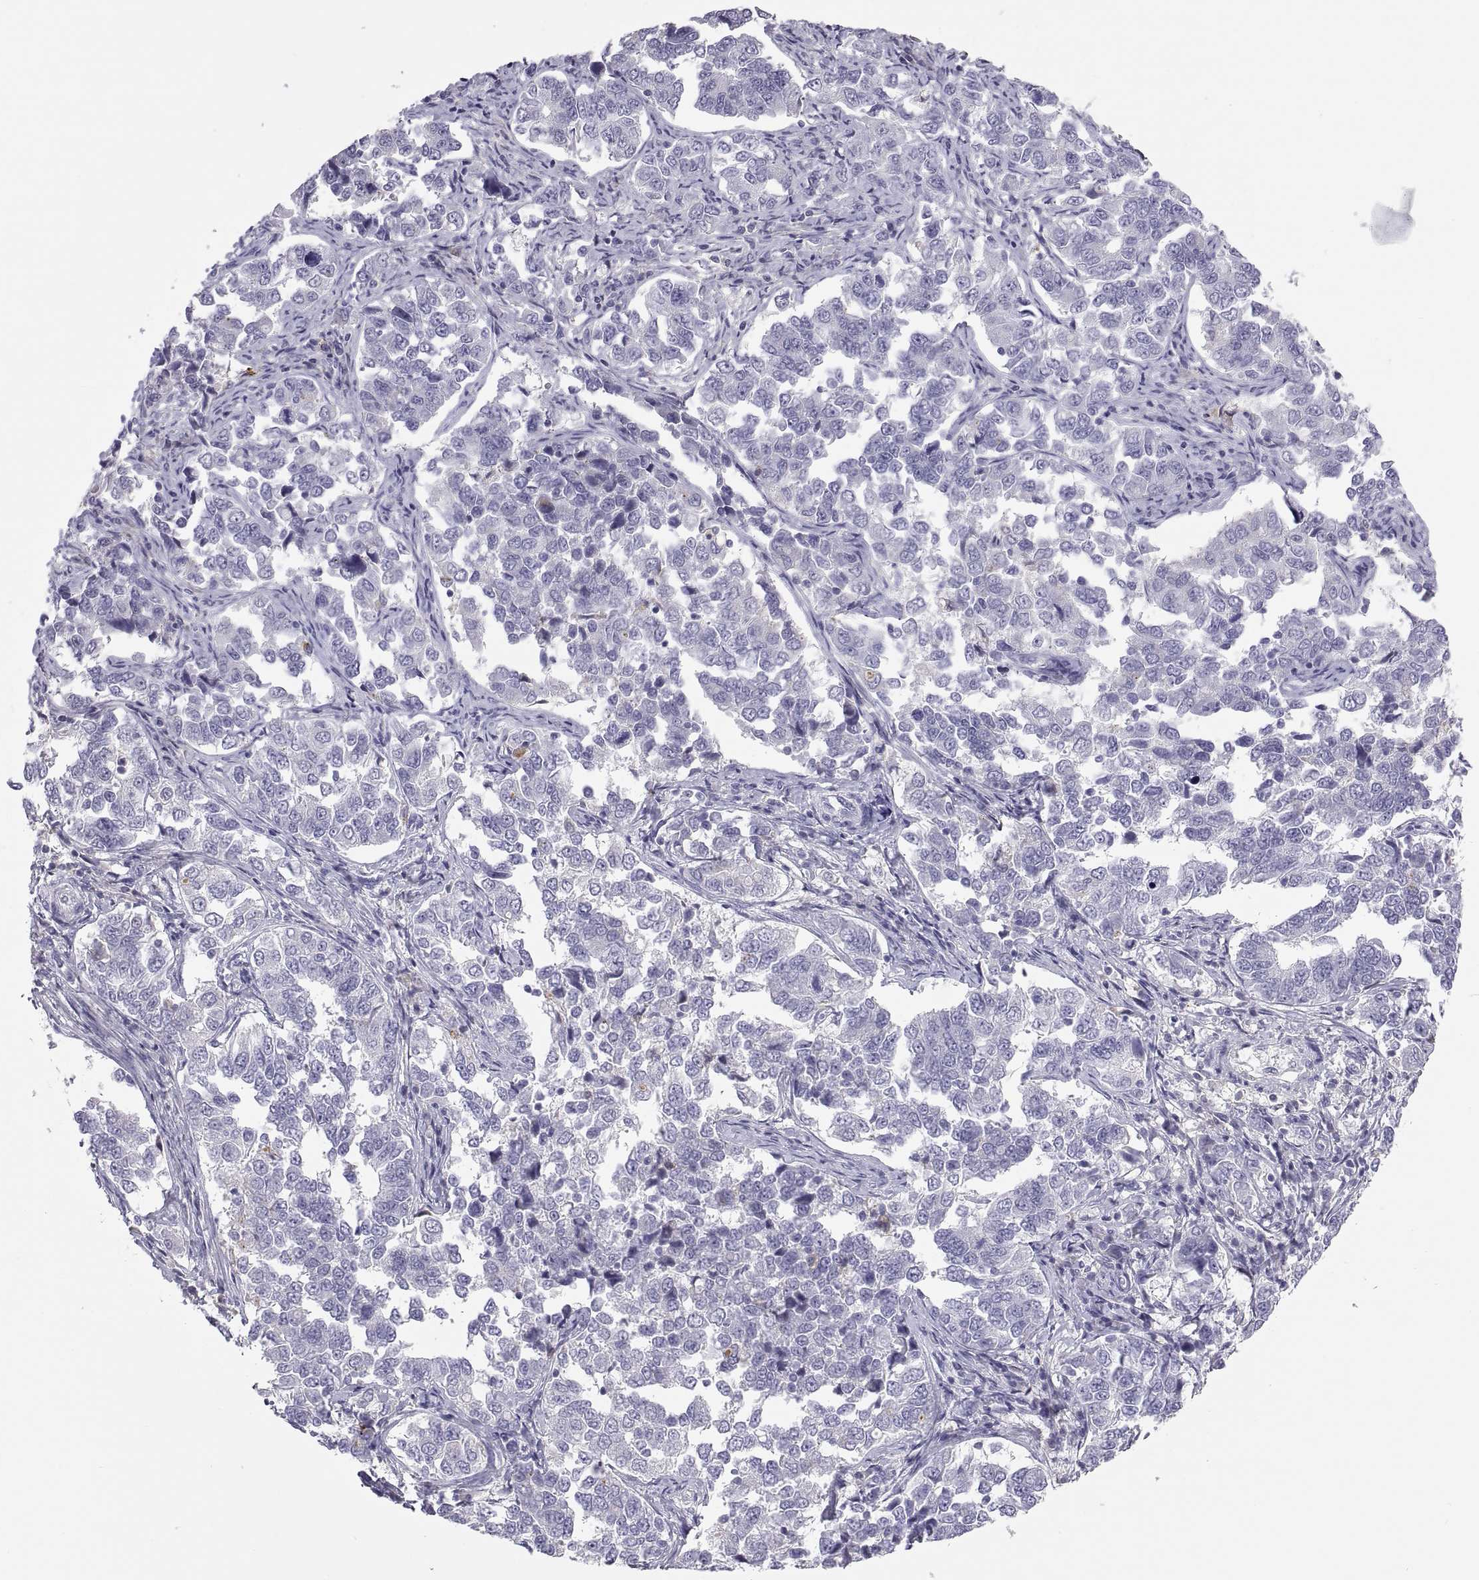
{"staining": {"intensity": "negative", "quantity": "none", "location": "none"}, "tissue": "endometrial cancer", "cell_type": "Tumor cells", "image_type": "cancer", "snomed": [{"axis": "morphology", "description": "Adenocarcinoma, NOS"}, {"axis": "topography", "description": "Endometrium"}], "caption": "High magnification brightfield microscopy of endometrial cancer (adenocarcinoma) stained with DAB (brown) and counterstained with hematoxylin (blue): tumor cells show no significant positivity.", "gene": "RGS19", "patient": {"sex": "female", "age": 43}}